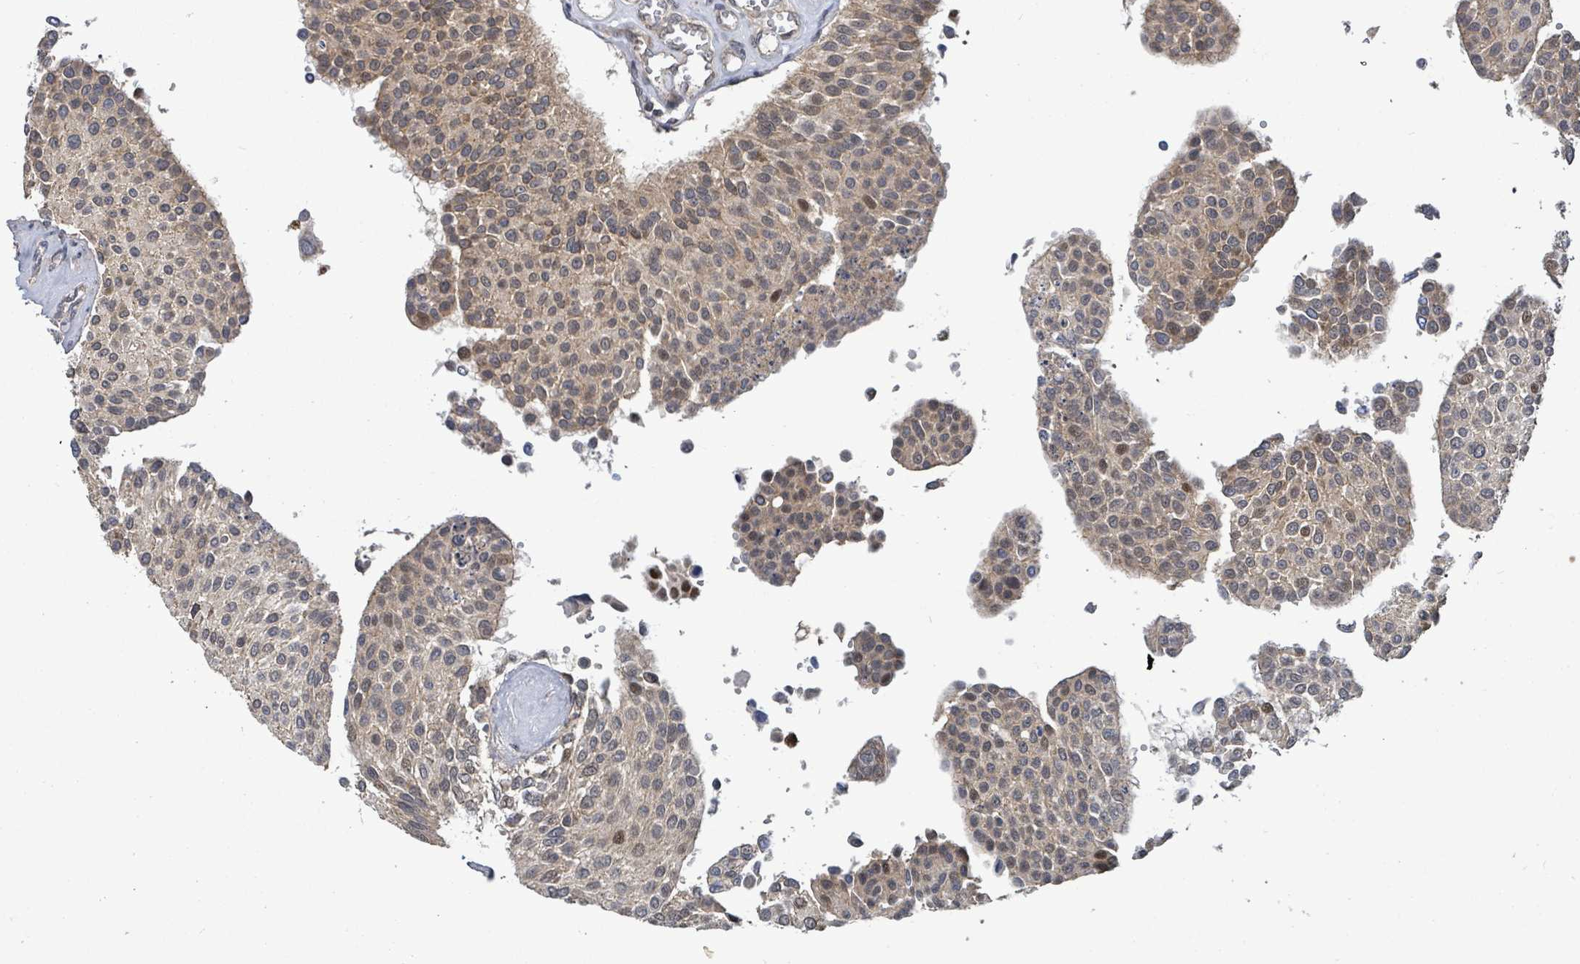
{"staining": {"intensity": "moderate", "quantity": ">75%", "location": "cytoplasmic/membranous,nuclear"}, "tissue": "urothelial cancer", "cell_type": "Tumor cells", "image_type": "cancer", "snomed": [{"axis": "morphology", "description": "Urothelial carcinoma, NOS"}, {"axis": "topography", "description": "Urinary bladder"}], "caption": "Immunohistochemistry micrograph of neoplastic tissue: urothelial cancer stained using IHC displays medium levels of moderate protein expression localized specifically in the cytoplasmic/membranous and nuclear of tumor cells, appearing as a cytoplasmic/membranous and nuclear brown color.", "gene": "COQ6", "patient": {"sex": "male", "age": 55}}